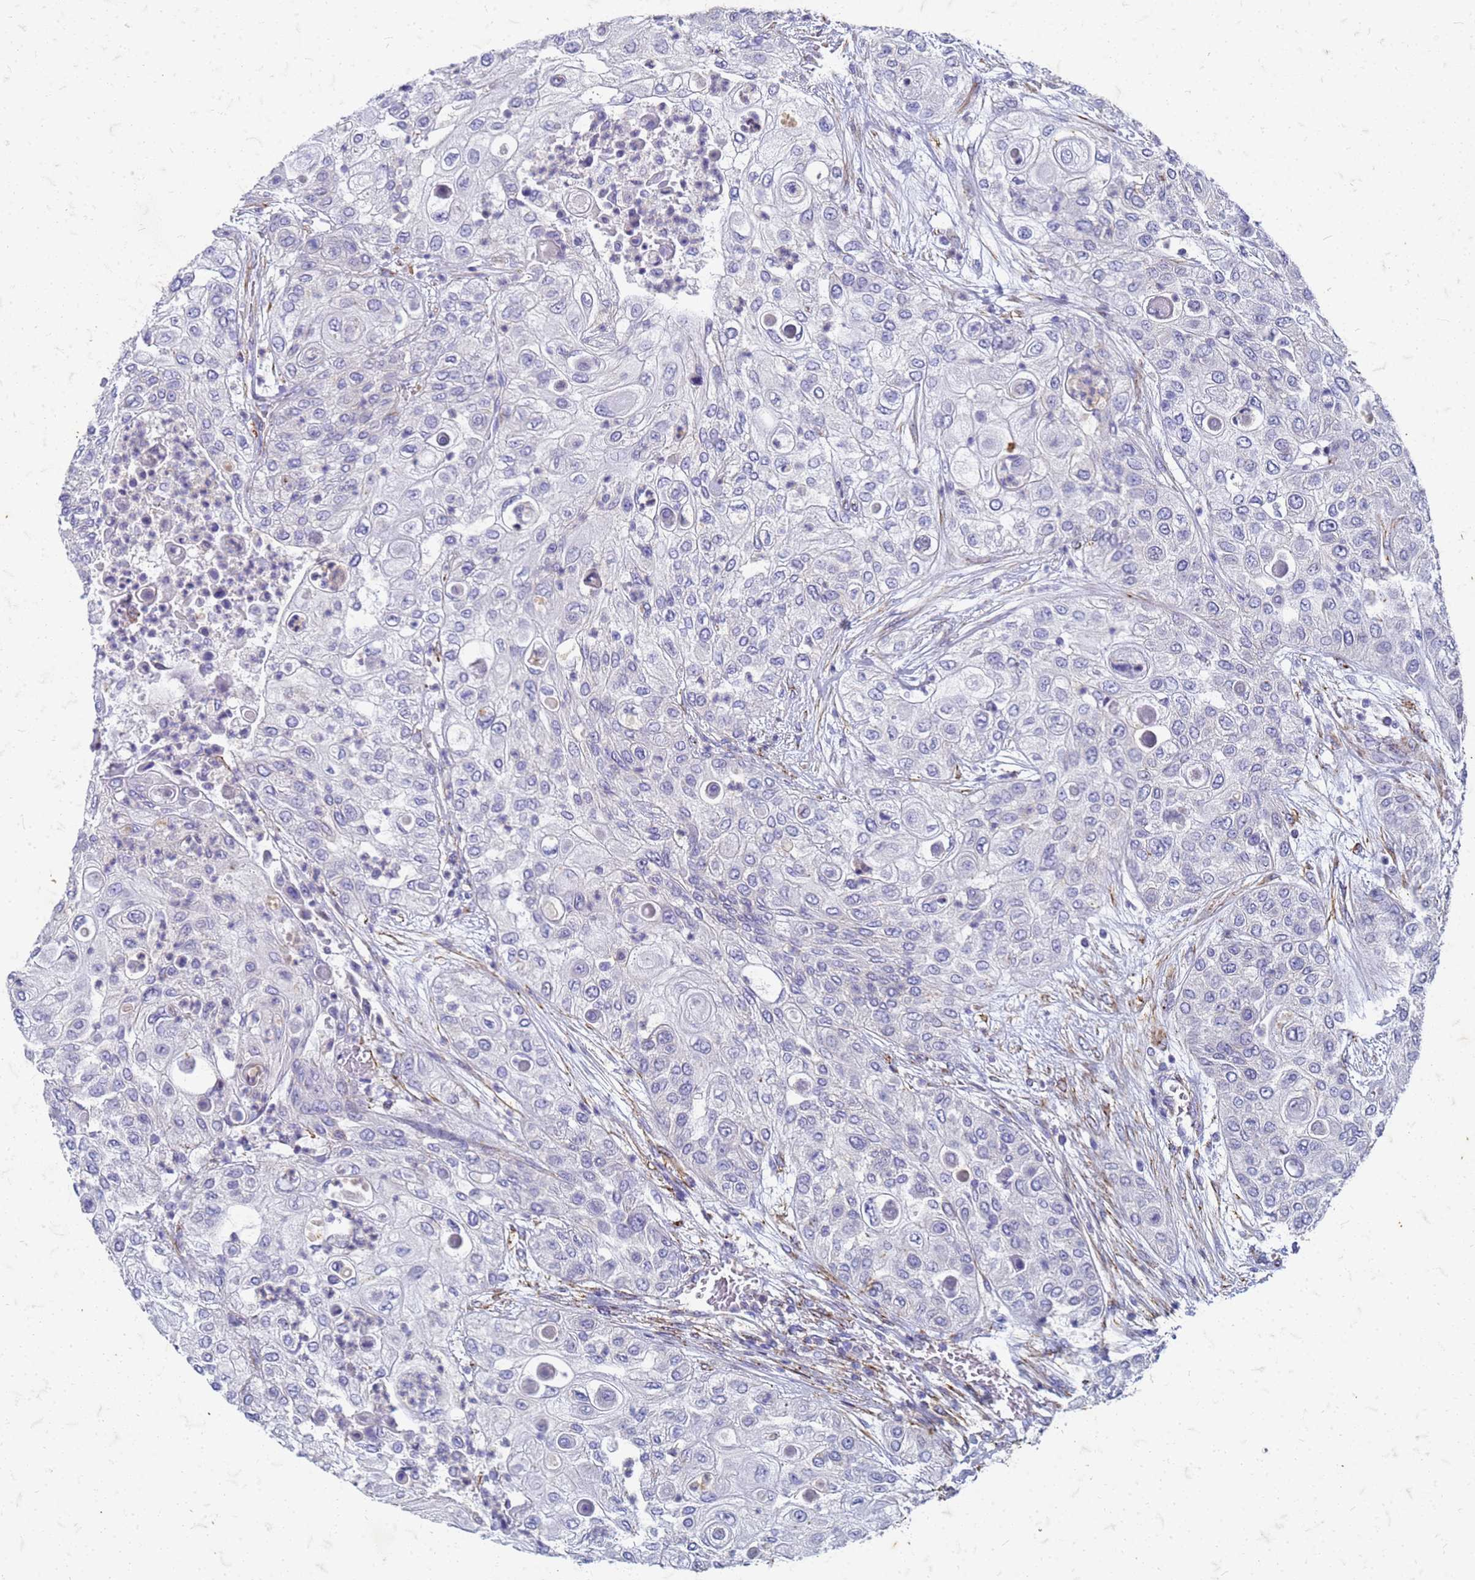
{"staining": {"intensity": "negative", "quantity": "none", "location": "none"}, "tissue": "urothelial cancer", "cell_type": "Tumor cells", "image_type": "cancer", "snomed": [{"axis": "morphology", "description": "Urothelial carcinoma, High grade"}, {"axis": "topography", "description": "Urinary bladder"}], "caption": "This is an IHC histopathology image of high-grade urothelial carcinoma. There is no staining in tumor cells.", "gene": "TRIM64B", "patient": {"sex": "female", "age": 79}}